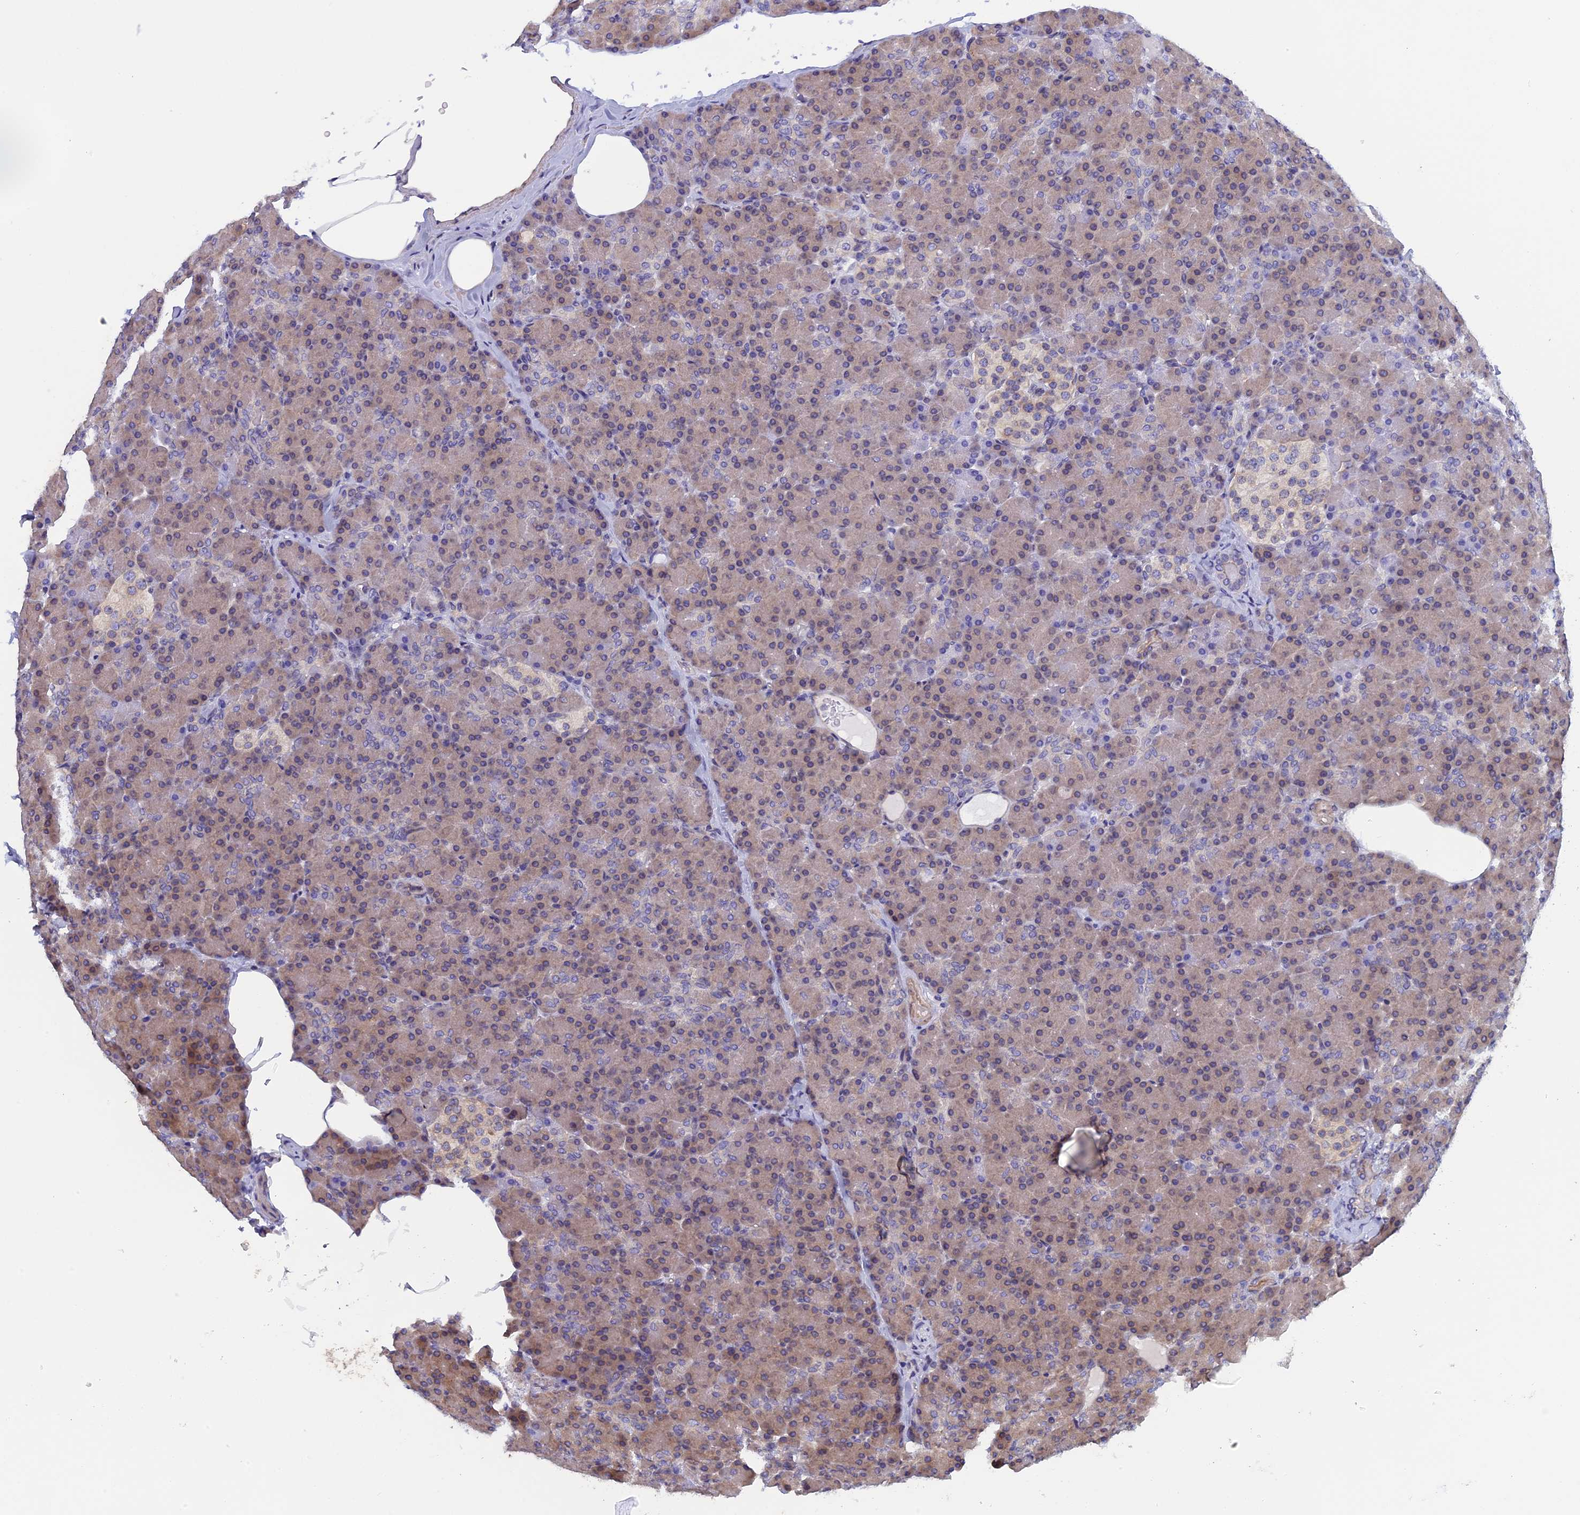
{"staining": {"intensity": "weak", "quantity": "25%-75%", "location": "cytoplasmic/membranous"}, "tissue": "pancreas", "cell_type": "Exocrine glandular cells", "image_type": "normal", "snomed": [{"axis": "morphology", "description": "Normal tissue, NOS"}, {"axis": "topography", "description": "Pancreas"}], "caption": "This is a histology image of immunohistochemistry staining of benign pancreas, which shows weak expression in the cytoplasmic/membranous of exocrine glandular cells.", "gene": "NAA10", "patient": {"sex": "female", "age": 43}}